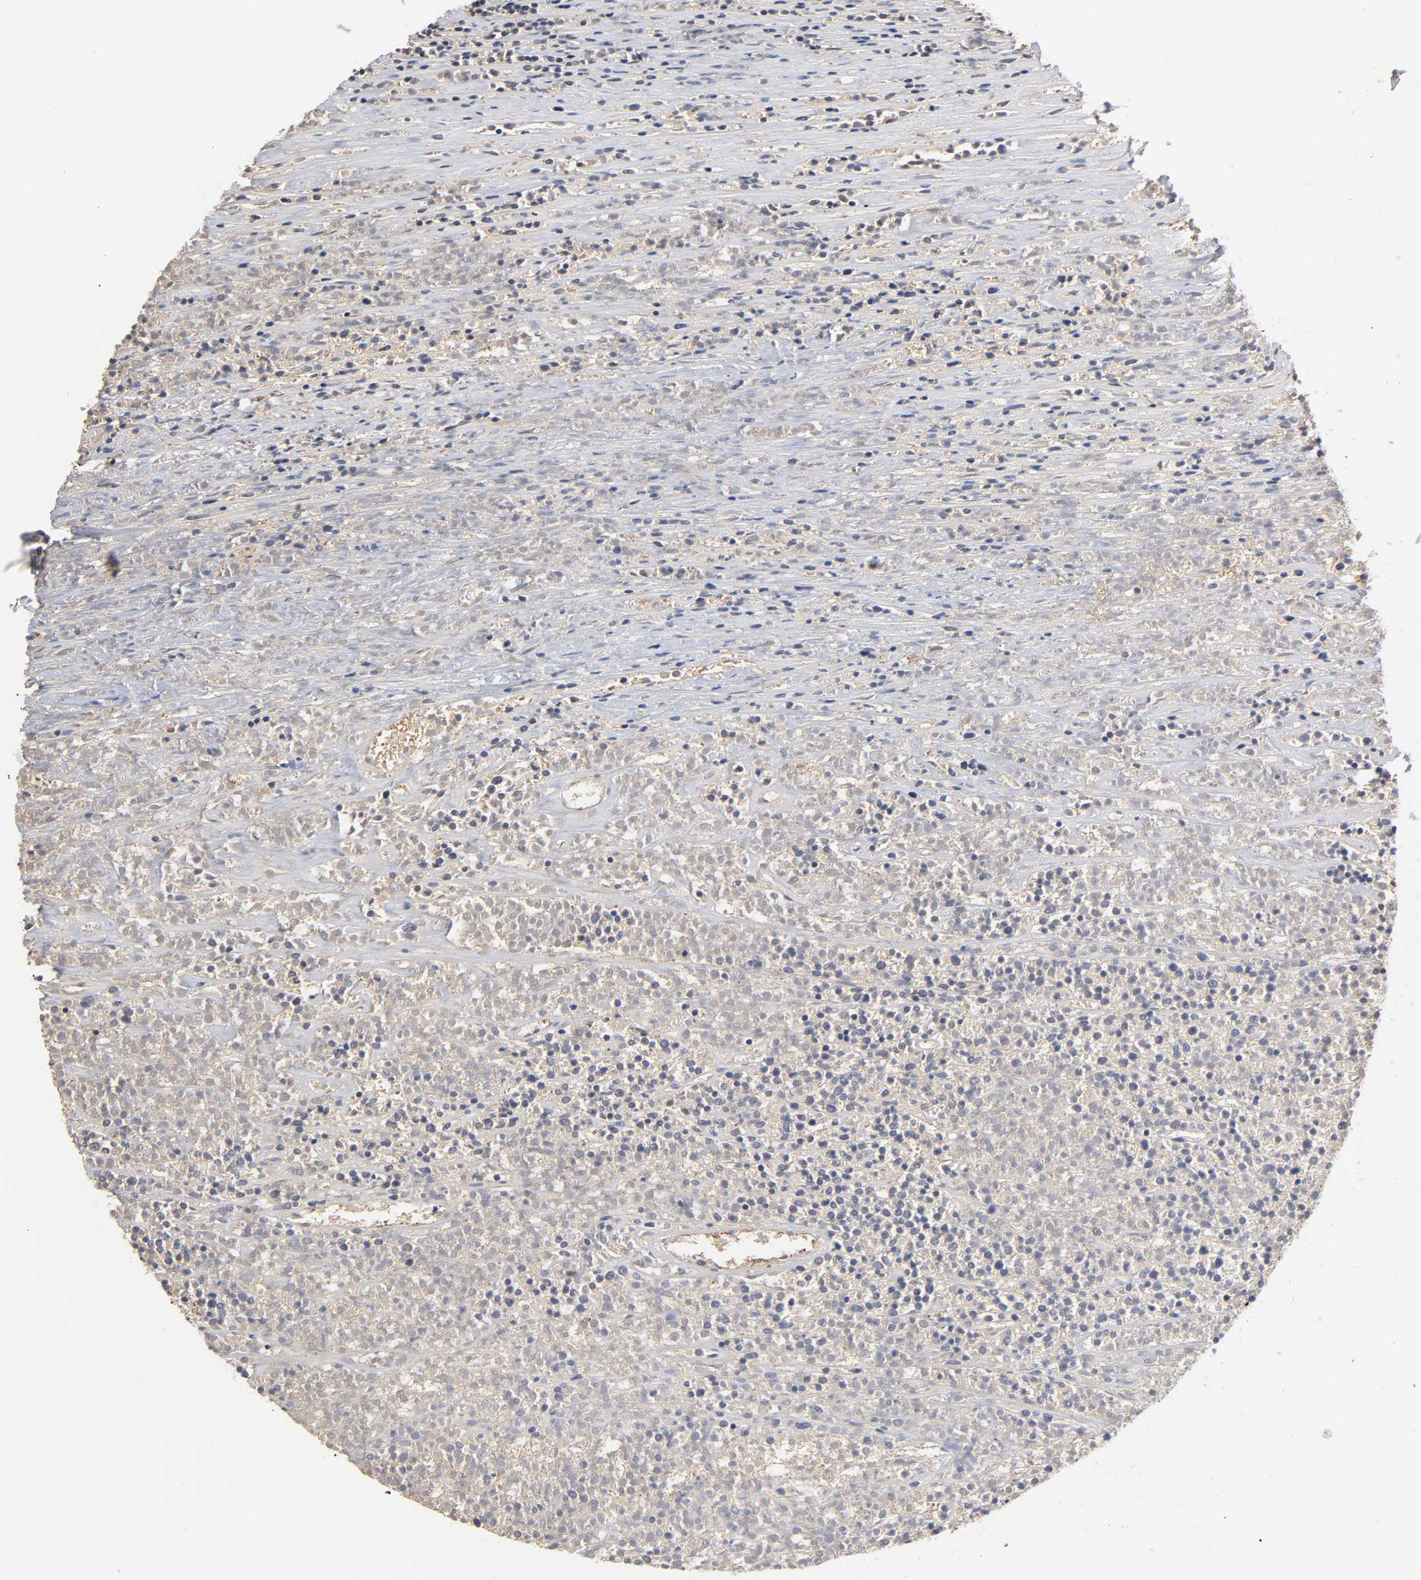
{"staining": {"intensity": "negative", "quantity": "none", "location": "none"}, "tissue": "lymphoma", "cell_type": "Tumor cells", "image_type": "cancer", "snomed": [{"axis": "morphology", "description": "Malignant lymphoma, non-Hodgkin's type, High grade"}, {"axis": "topography", "description": "Lymph node"}], "caption": "Image shows no significant protein expression in tumor cells of lymphoma.", "gene": "PDE5A", "patient": {"sex": "female", "age": 73}}